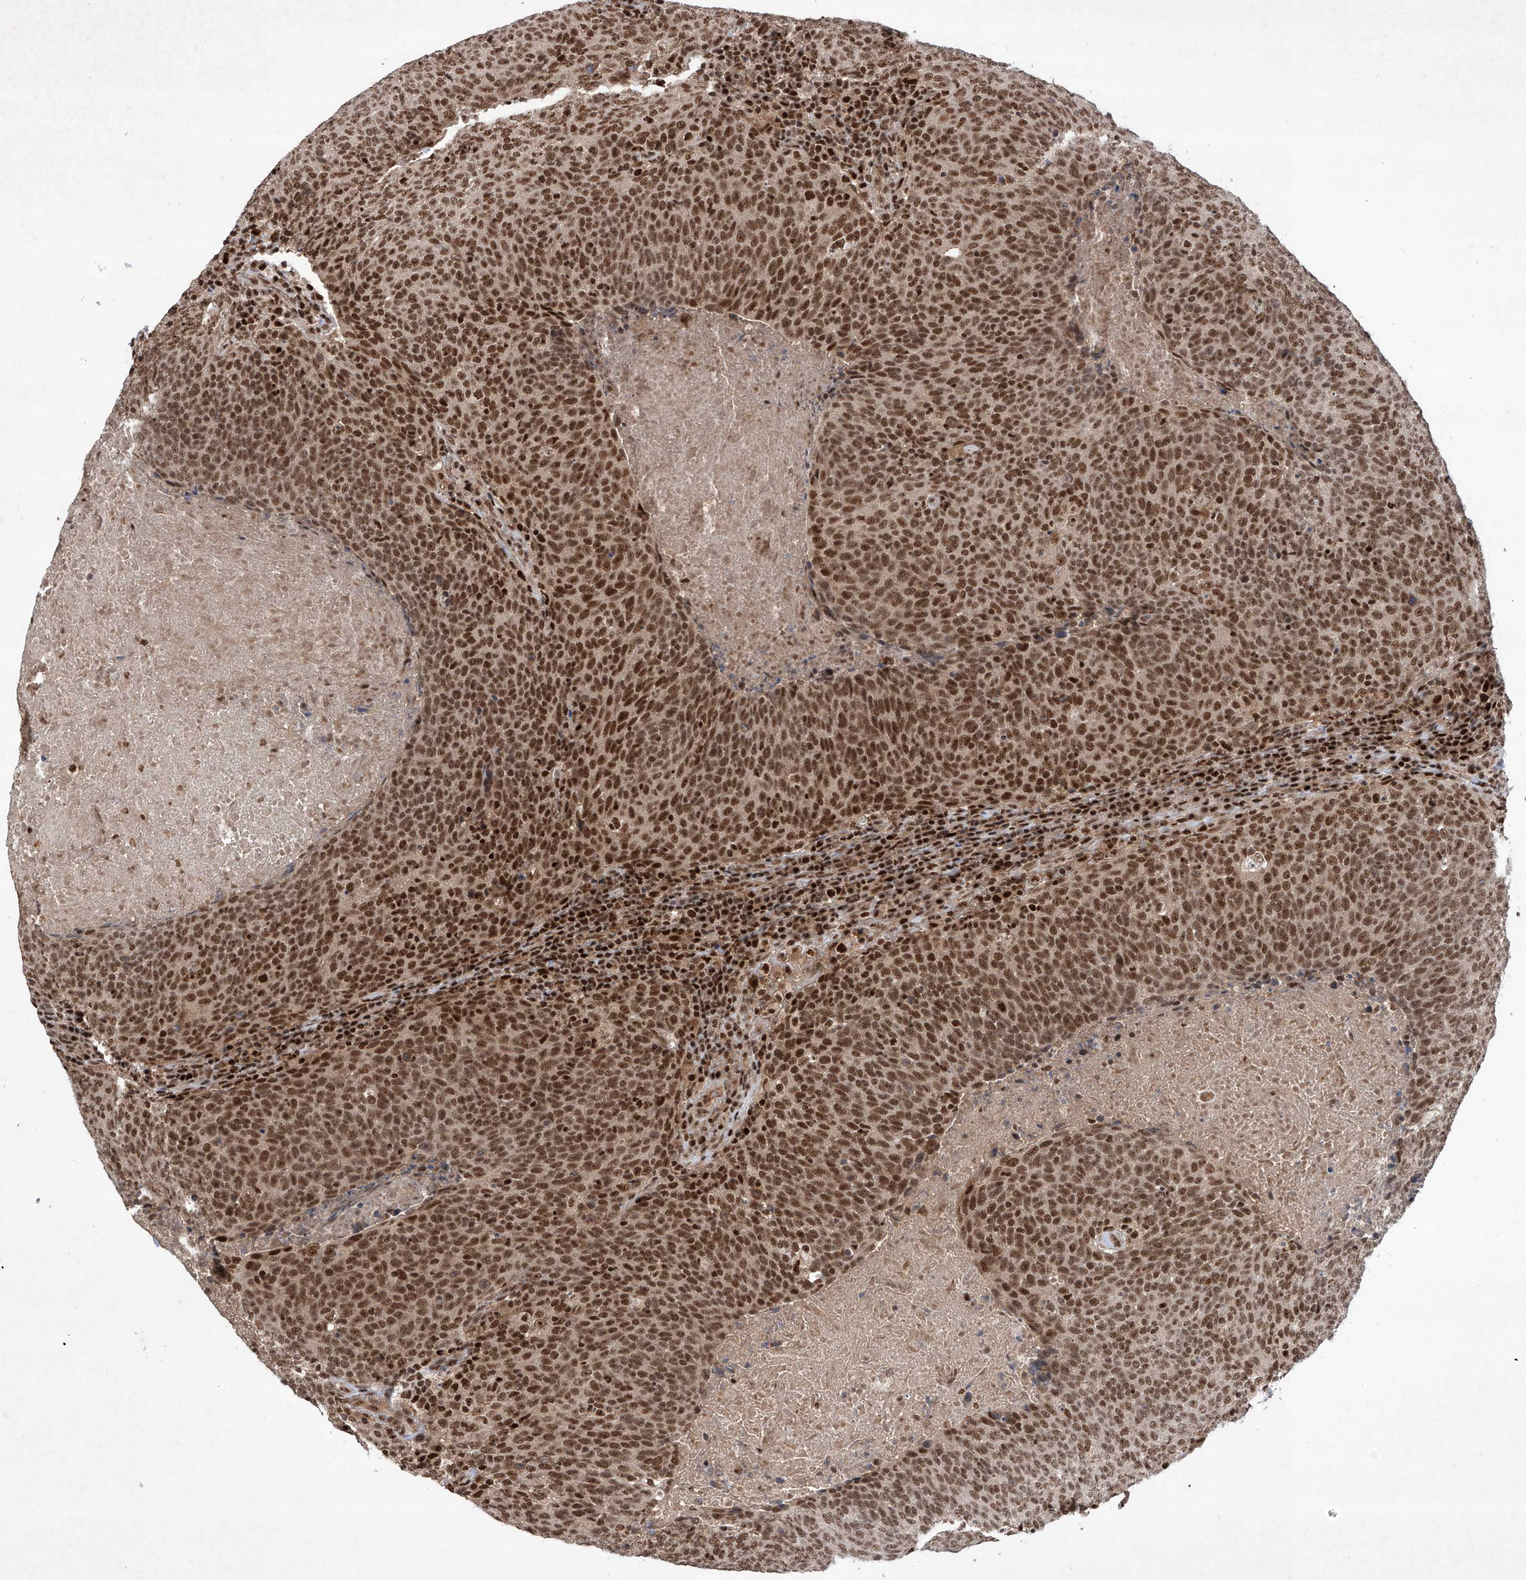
{"staining": {"intensity": "strong", "quantity": ">75%", "location": "cytoplasmic/membranous,nuclear"}, "tissue": "head and neck cancer", "cell_type": "Tumor cells", "image_type": "cancer", "snomed": [{"axis": "morphology", "description": "Squamous cell carcinoma, NOS"}, {"axis": "morphology", "description": "Squamous cell carcinoma, metastatic, NOS"}, {"axis": "topography", "description": "Lymph node"}, {"axis": "topography", "description": "Head-Neck"}], "caption": "DAB immunohistochemical staining of head and neck cancer (metastatic squamous cell carcinoma) shows strong cytoplasmic/membranous and nuclear protein positivity in approximately >75% of tumor cells.", "gene": "IRF2", "patient": {"sex": "male", "age": 62}}